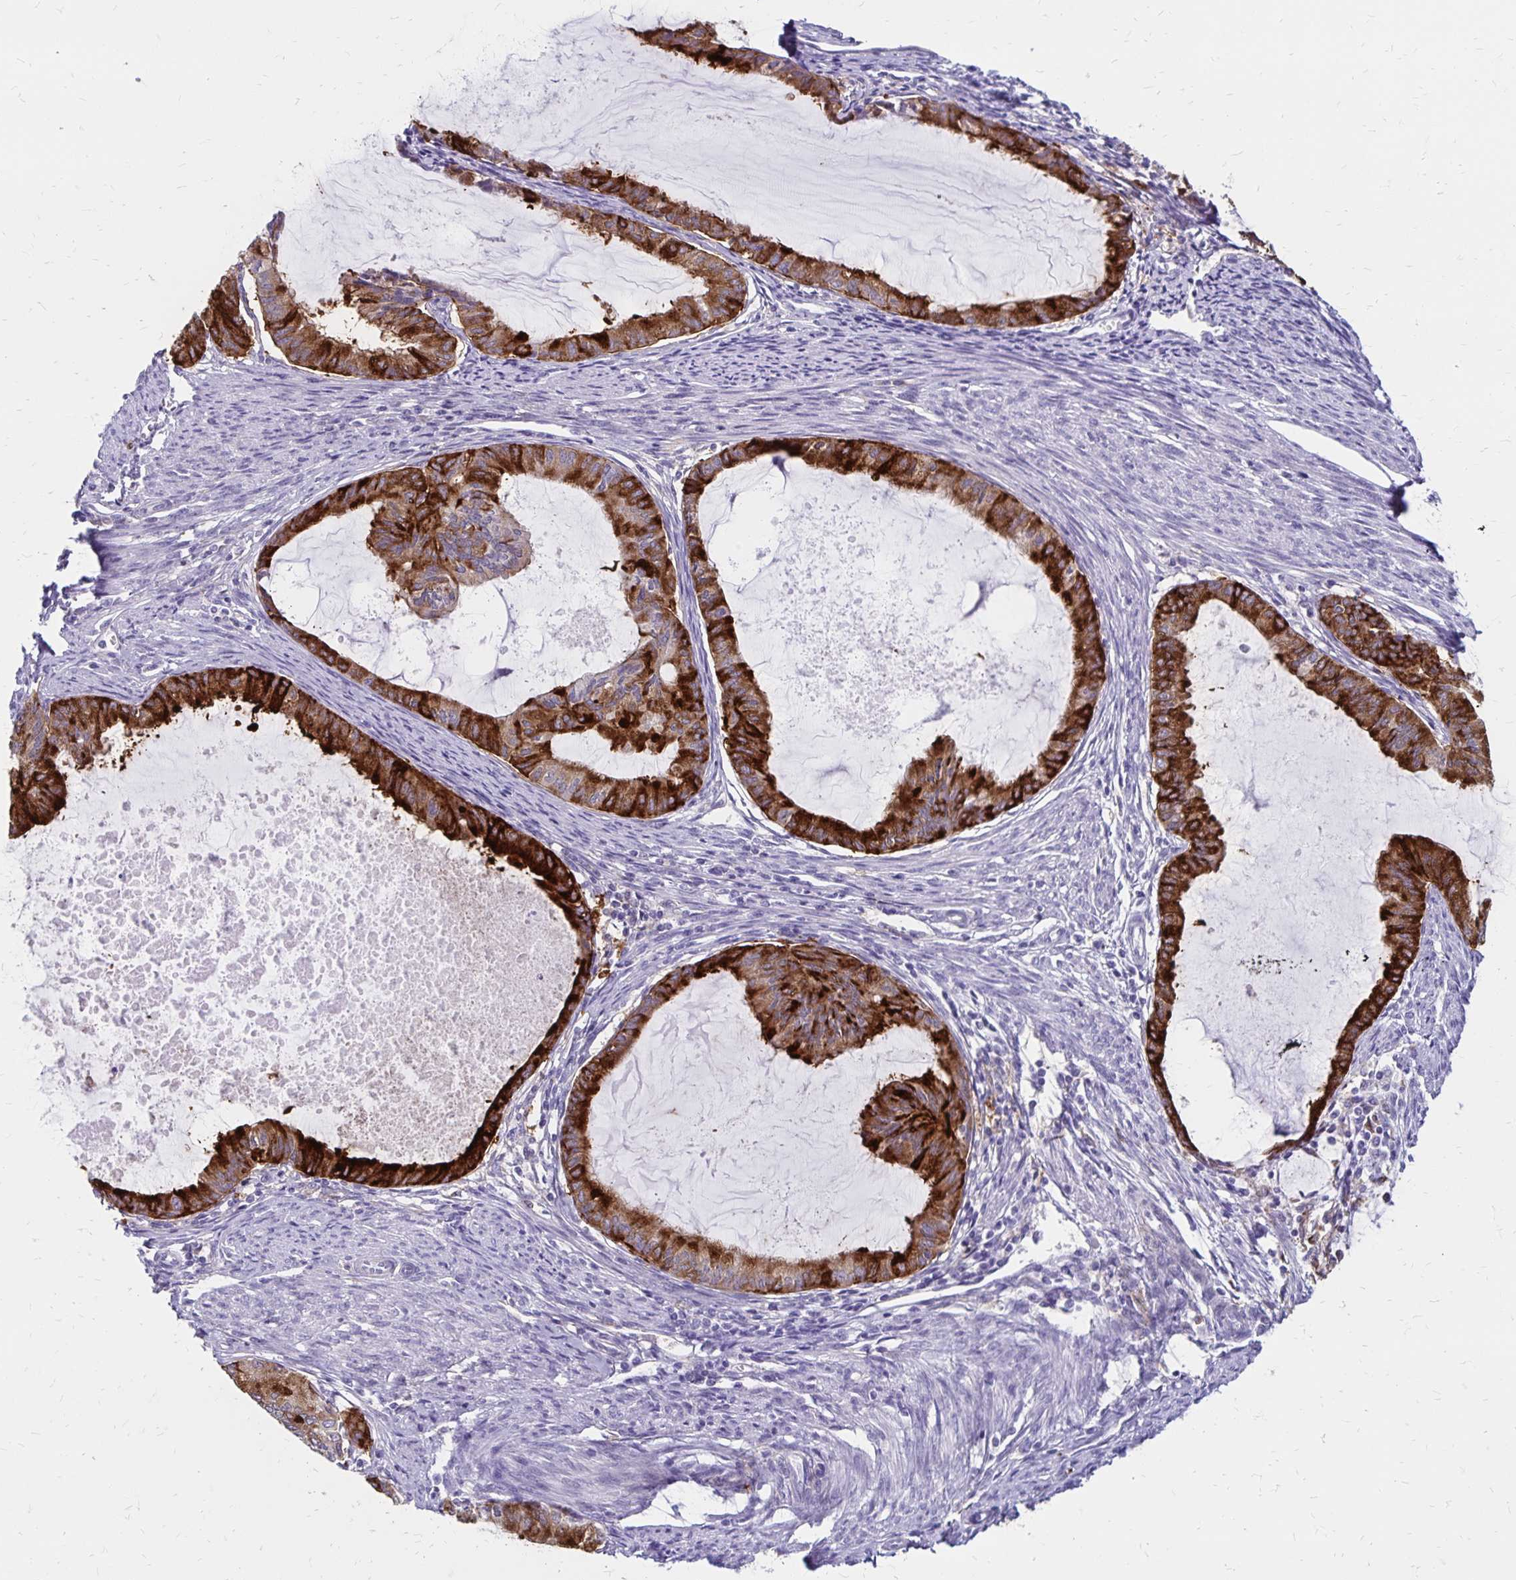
{"staining": {"intensity": "strong", "quantity": "25%-75%", "location": "cytoplasmic/membranous"}, "tissue": "endometrial cancer", "cell_type": "Tumor cells", "image_type": "cancer", "snomed": [{"axis": "morphology", "description": "Adenocarcinoma, NOS"}, {"axis": "topography", "description": "Endometrium"}], "caption": "Protein expression analysis of endometrial cancer demonstrates strong cytoplasmic/membranous positivity in approximately 25%-75% of tumor cells. (IHC, brightfield microscopy, high magnification).", "gene": "TNS3", "patient": {"sex": "female", "age": 86}}